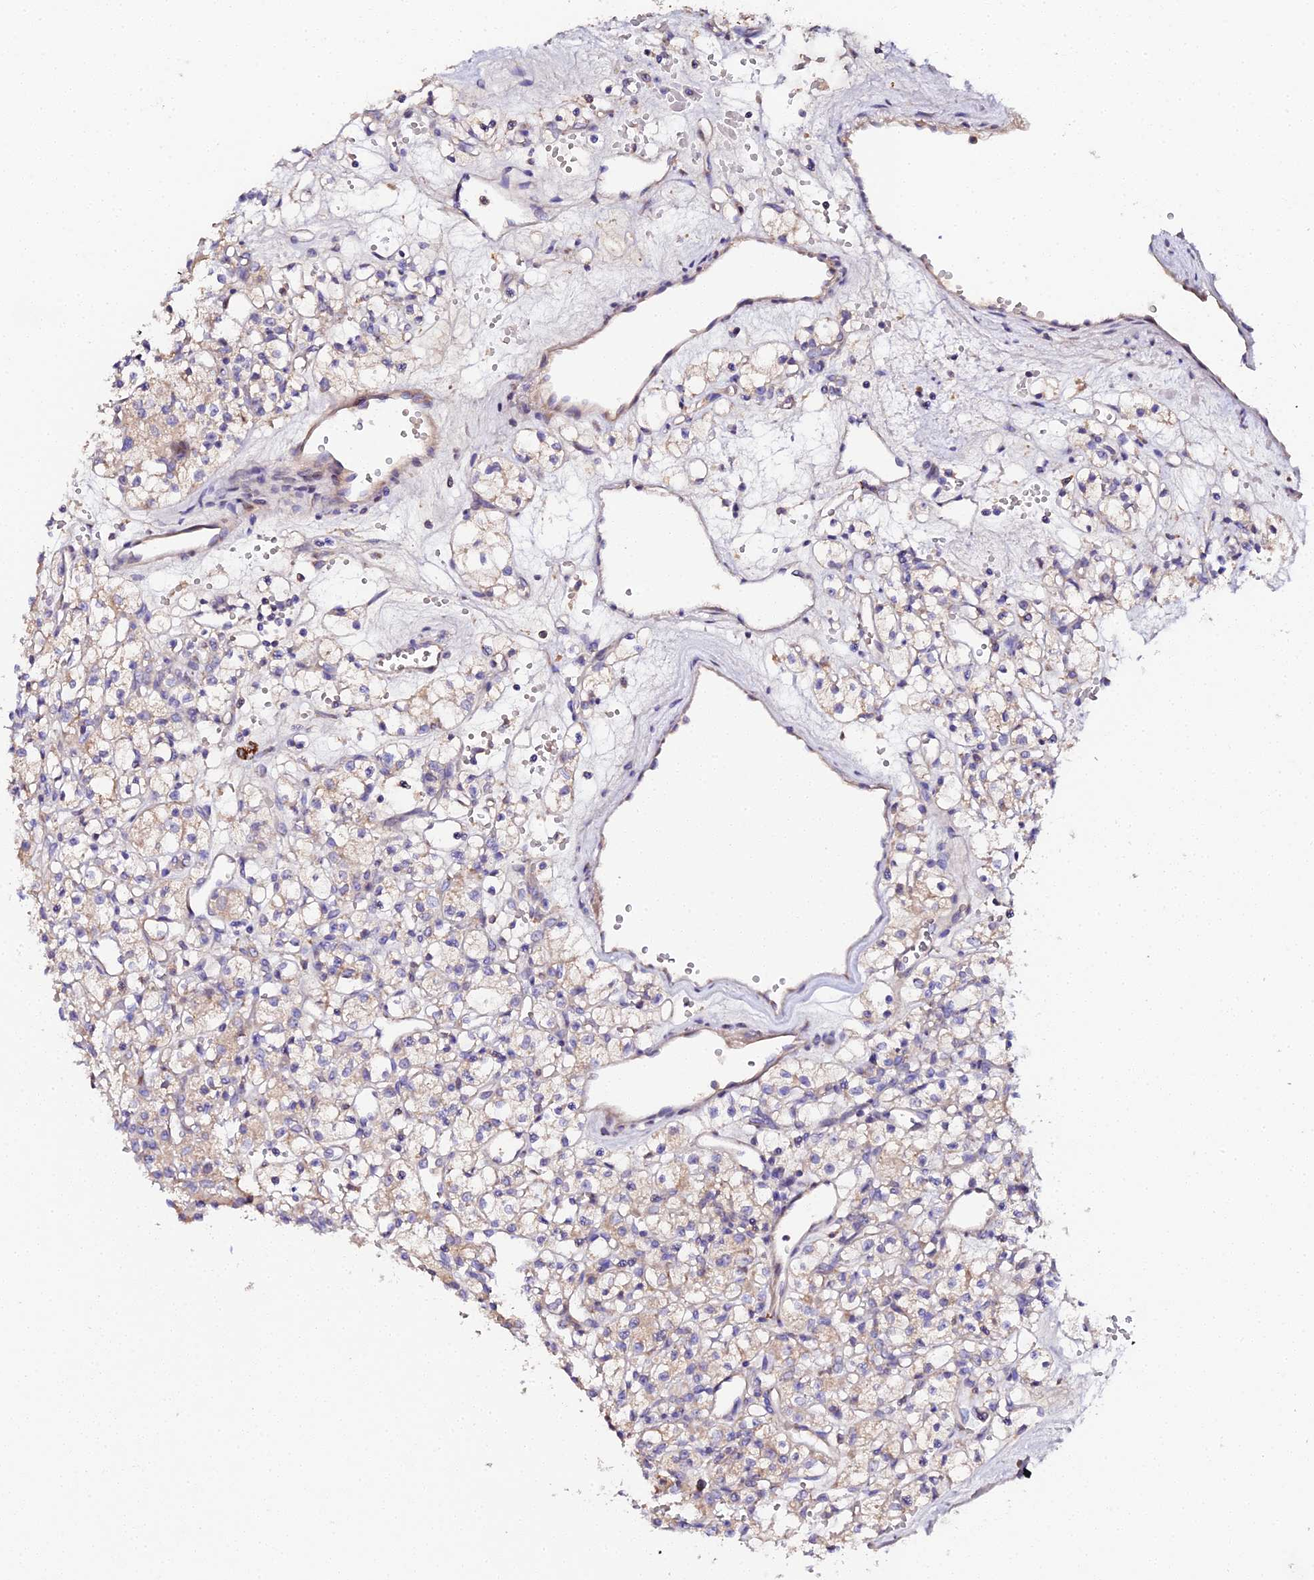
{"staining": {"intensity": "moderate", "quantity": "25%-75%", "location": "cytoplasmic/membranous"}, "tissue": "renal cancer", "cell_type": "Tumor cells", "image_type": "cancer", "snomed": [{"axis": "morphology", "description": "Adenocarcinoma, NOS"}, {"axis": "topography", "description": "Kidney"}], "caption": "Immunohistochemical staining of renal cancer demonstrates moderate cytoplasmic/membranous protein expression in about 25%-75% of tumor cells.", "gene": "SCX", "patient": {"sex": "female", "age": 59}}